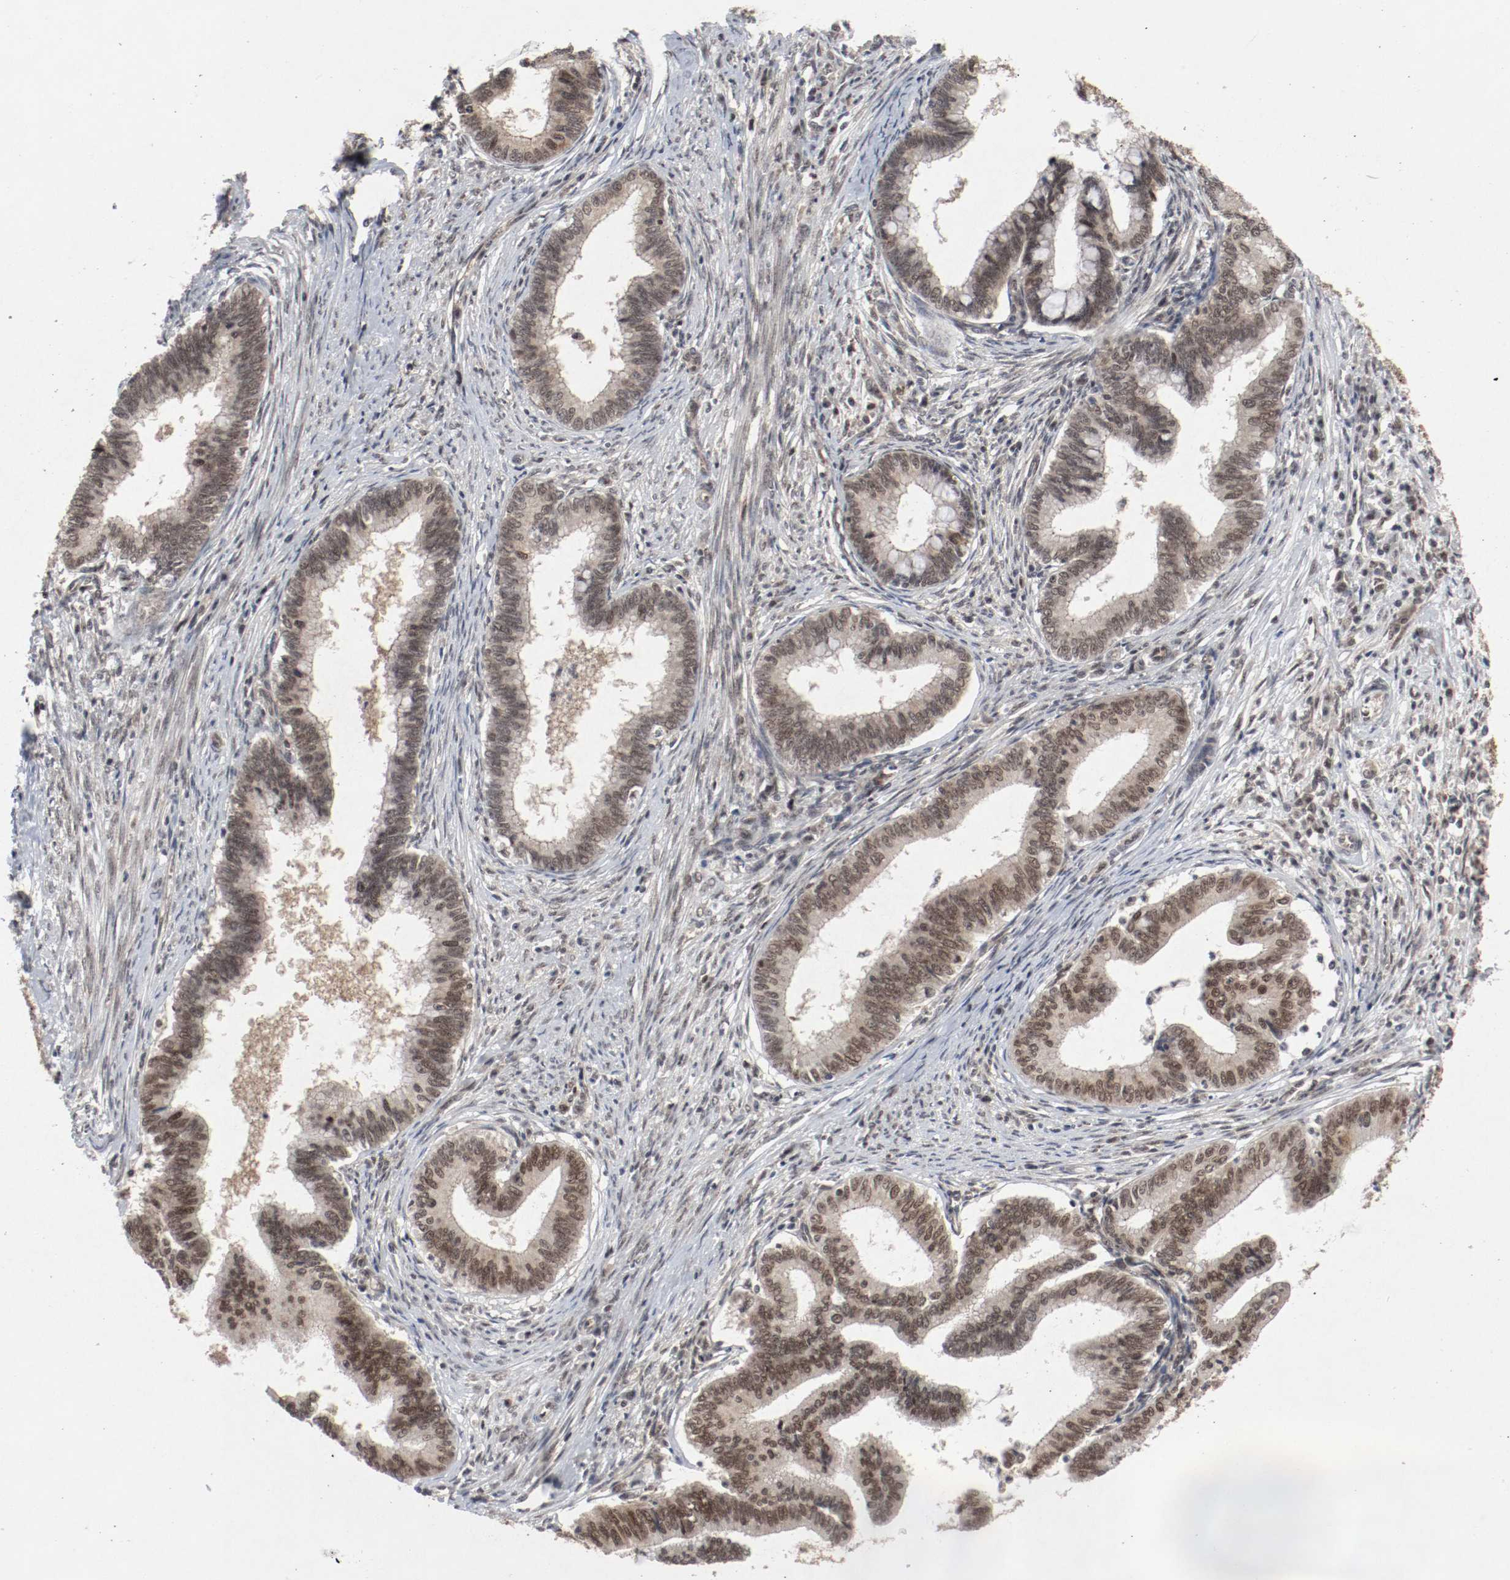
{"staining": {"intensity": "moderate", "quantity": ">75%", "location": "cytoplasmic/membranous,nuclear"}, "tissue": "cervical cancer", "cell_type": "Tumor cells", "image_type": "cancer", "snomed": [{"axis": "morphology", "description": "Adenocarcinoma, NOS"}, {"axis": "topography", "description": "Cervix"}], "caption": "Protein staining reveals moderate cytoplasmic/membranous and nuclear staining in about >75% of tumor cells in cervical adenocarcinoma.", "gene": "CSNK2B", "patient": {"sex": "female", "age": 36}}